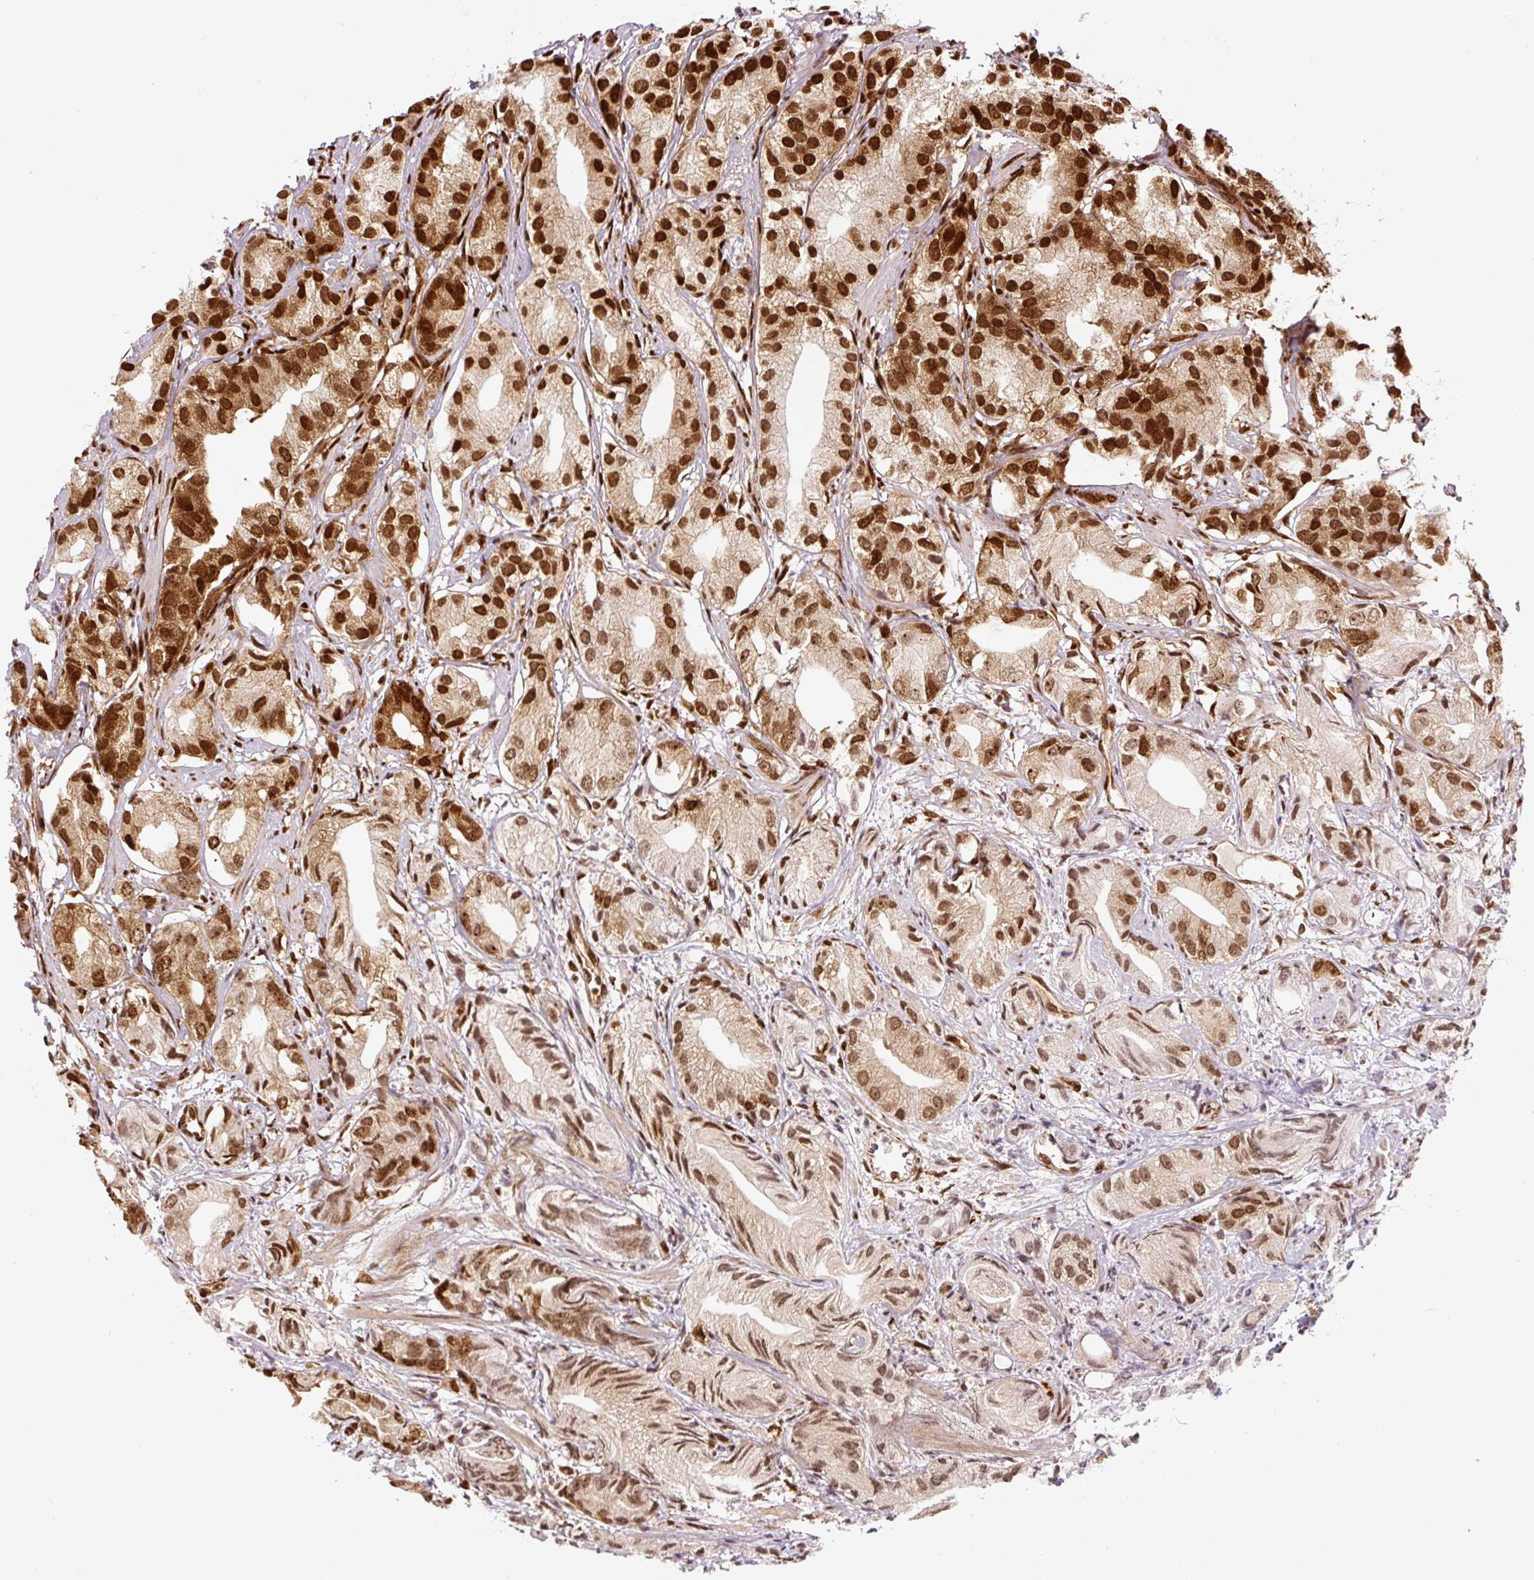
{"staining": {"intensity": "strong", "quantity": ">75%", "location": "nuclear"}, "tissue": "prostate cancer", "cell_type": "Tumor cells", "image_type": "cancer", "snomed": [{"axis": "morphology", "description": "Adenocarcinoma, High grade"}, {"axis": "topography", "description": "Prostate"}], "caption": "The image displays immunohistochemical staining of high-grade adenocarcinoma (prostate). There is strong nuclear positivity is seen in approximately >75% of tumor cells. (DAB (3,3'-diaminobenzidine) IHC, brown staining for protein, blue staining for nuclei).", "gene": "FUS", "patient": {"sex": "male", "age": 82}}